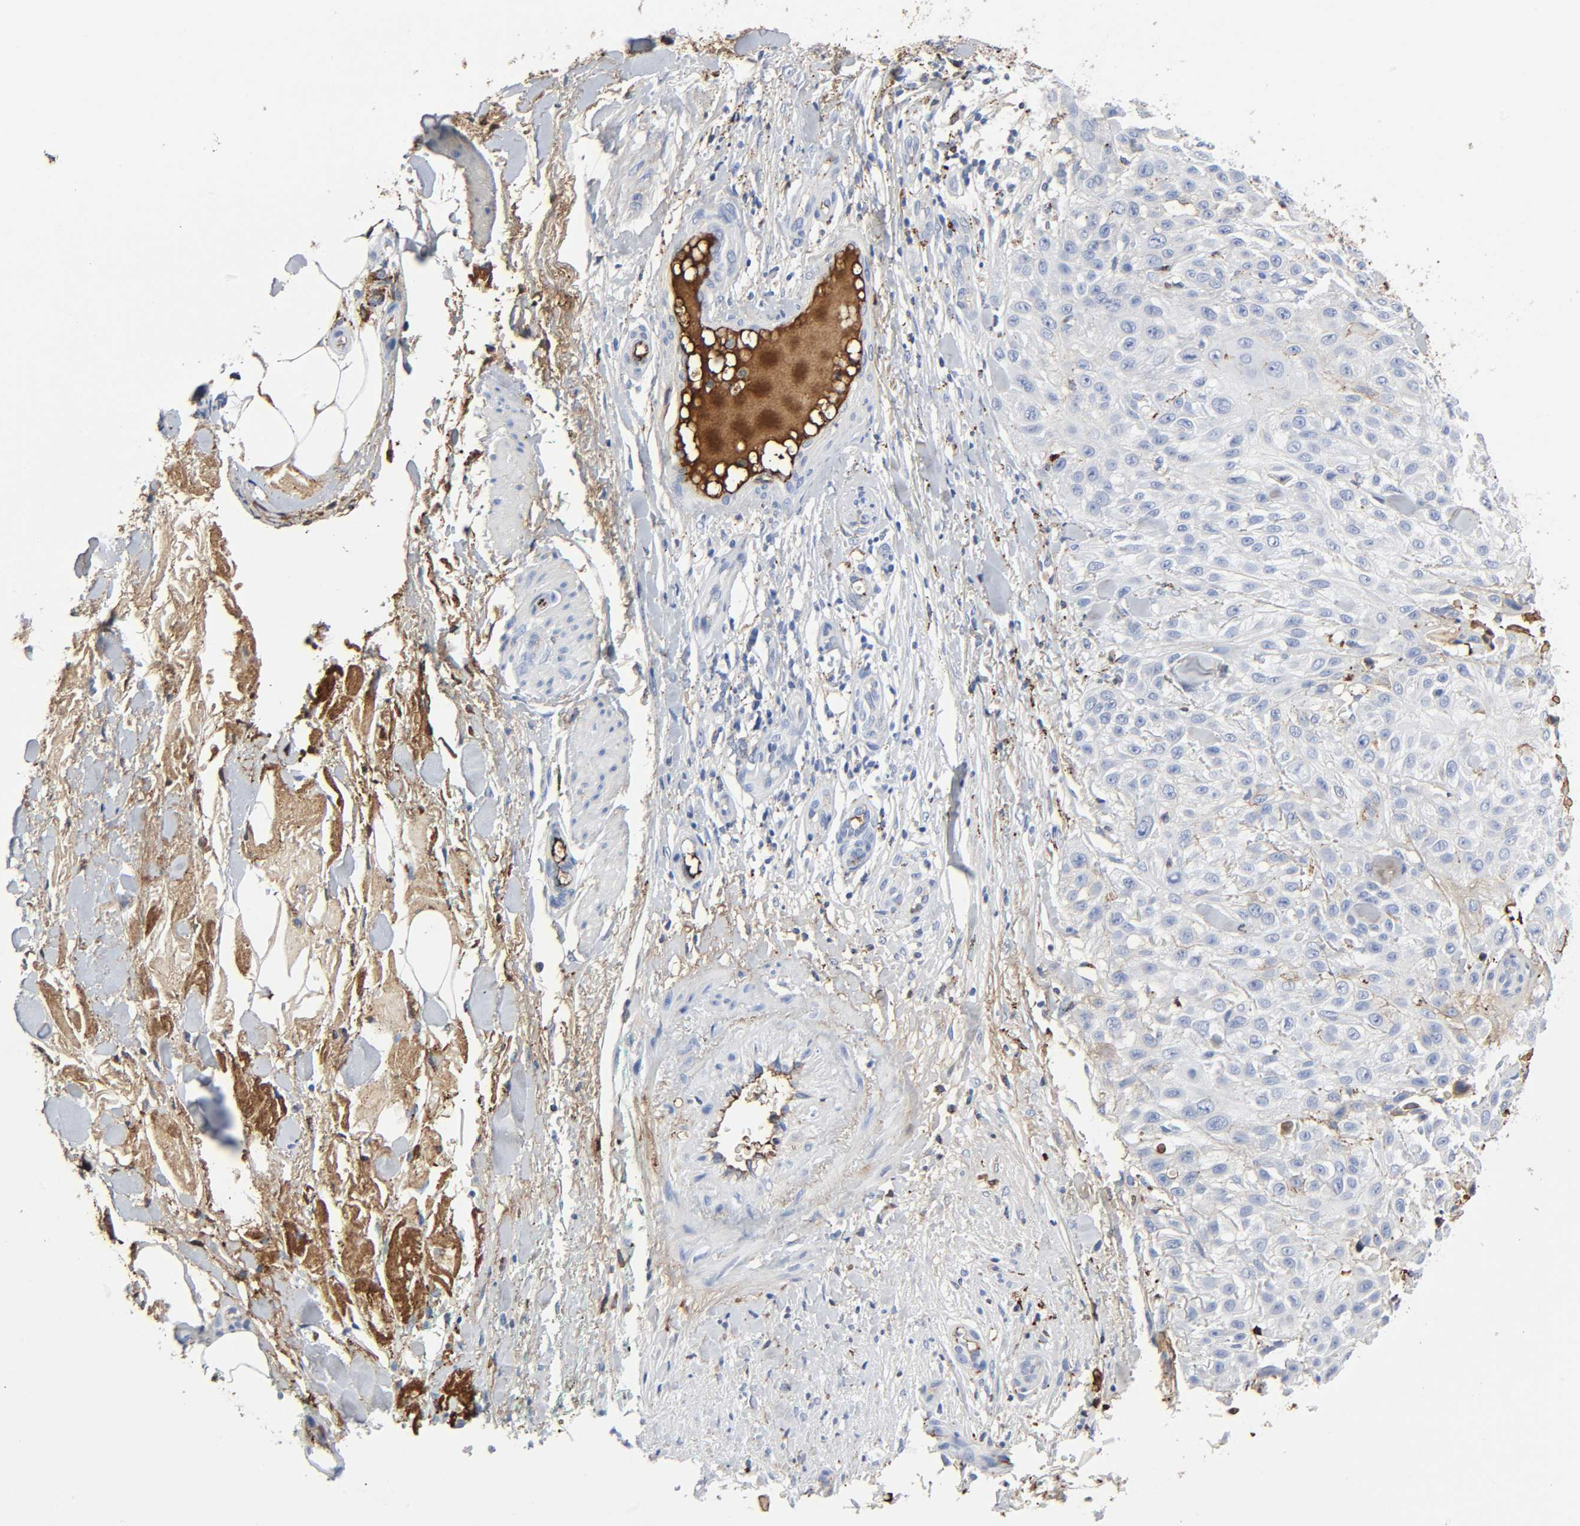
{"staining": {"intensity": "negative", "quantity": "none", "location": "none"}, "tissue": "skin cancer", "cell_type": "Tumor cells", "image_type": "cancer", "snomed": [{"axis": "morphology", "description": "Squamous cell carcinoma, NOS"}, {"axis": "topography", "description": "Skin"}], "caption": "High power microscopy photomicrograph of an immunohistochemistry (IHC) micrograph of skin squamous cell carcinoma, revealing no significant staining in tumor cells. Brightfield microscopy of IHC stained with DAB (3,3'-diaminobenzidine) (brown) and hematoxylin (blue), captured at high magnification.", "gene": "C3", "patient": {"sex": "female", "age": 42}}